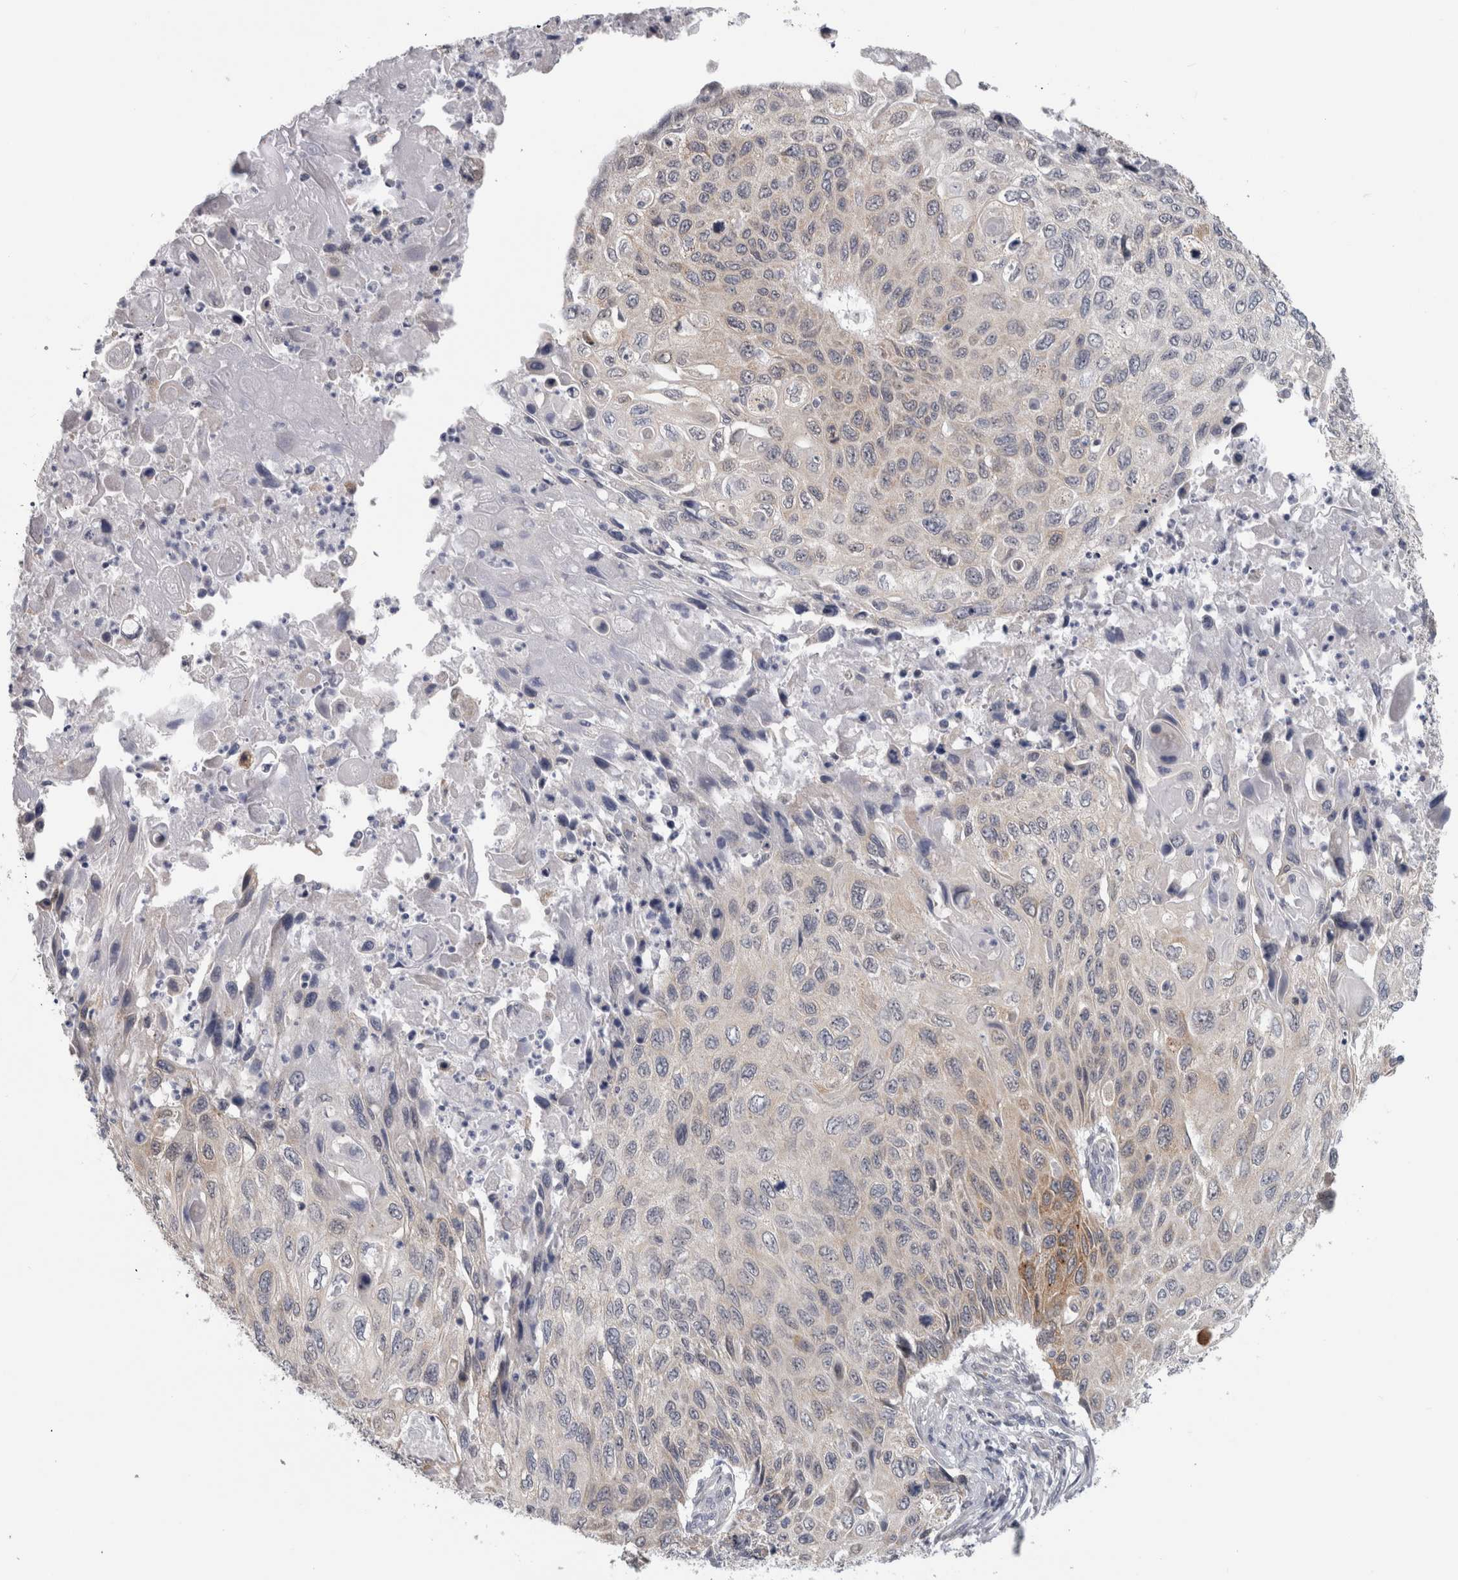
{"staining": {"intensity": "weak", "quantity": "<25%", "location": "cytoplasmic/membranous"}, "tissue": "cervical cancer", "cell_type": "Tumor cells", "image_type": "cancer", "snomed": [{"axis": "morphology", "description": "Squamous cell carcinoma, NOS"}, {"axis": "topography", "description": "Cervix"}], "caption": "Tumor cells are negative for brown protein staining in cervical cancer (squamous cell carcinoma).", "gene": "TMEM242", "patient": {"sex": "female", "age": 70}}